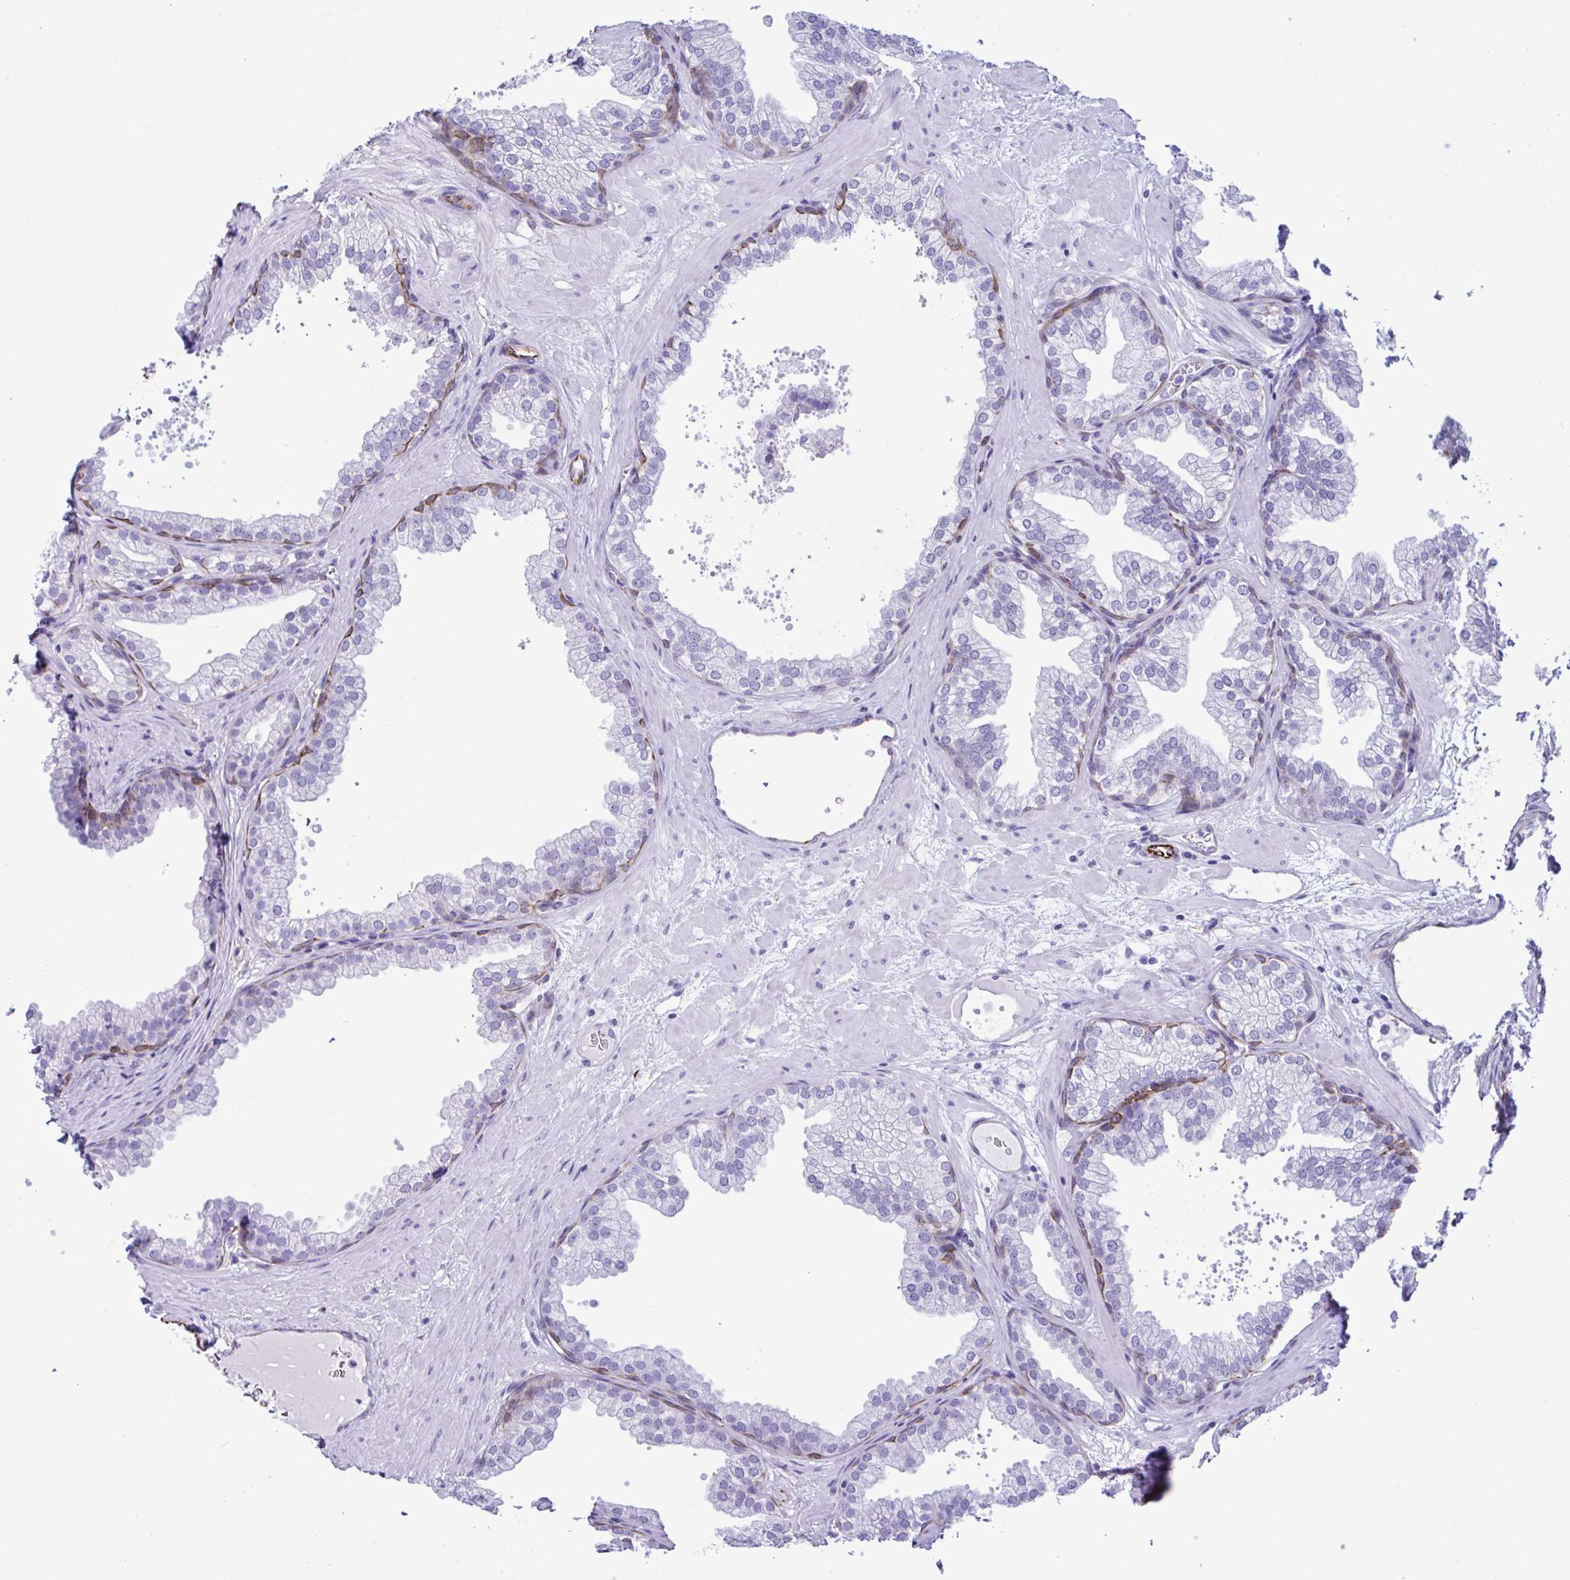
{"staining": {"intensity": "moderate", "quantity": "<25%", "location": "cytoplasmic/membranous"}, "tissue": "prostate", "cell_type": "Glandular cells", "image_type": "normal", "snomed": [{"axis": "morphology", "description": "Normal tissue, NOS"}, {"axis": "topography", "description": "Prostate"}], "caption": "Immunohistochemical staining of benign human prostate shows <25% levels of moderate cytoplasmic/membranous protein staining in about <25% of glandular cells. (DAB (3,3'-diaminobenzidine) = brown stain, brightfield microscopy at high magnification).", "gene": "SMAD5", "patient": {"sex": "male", "age": 37}}